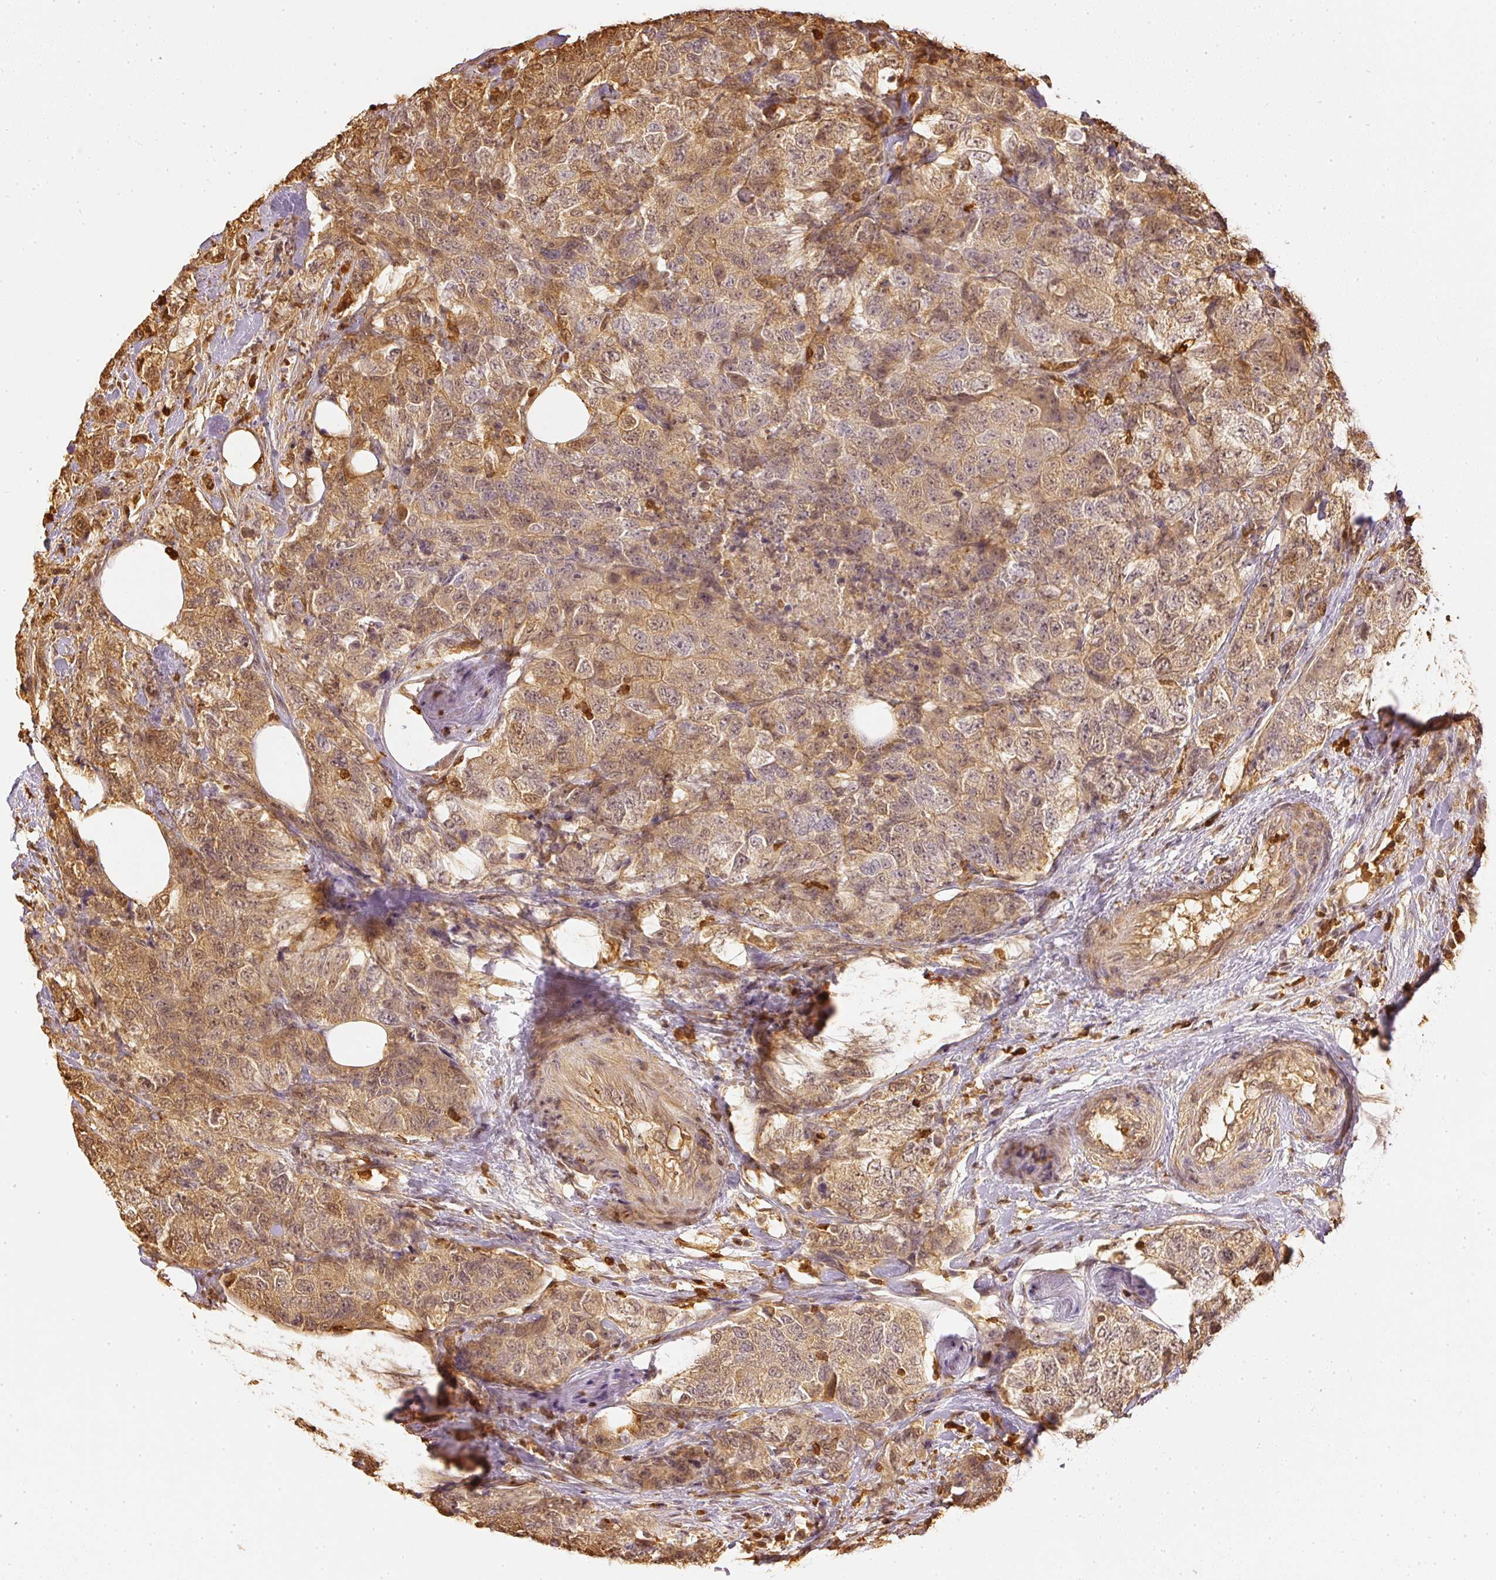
{"staining": {"intensity": "moderate", "quantity": "25%-75%", "location": "cytoplasmic/membranous,nuclear"}, "tissue": "urothelial cancer", "cell_type": "Tumor cells", "image_type": "cancer", "snomed": [{"axis": "morphology", "description": "Urothelial carcinoma, High grade"}, {"axis": "topography", "description": "Urinary bladder"}], "caption": "Approximately 25%-75% of tumor cells in human high-grade urothelial carcinoma display moderate cytoplasmic/membranous and nuclear protein expression as visualized by brown immunohistochemical staining.", "gene": "PFN1", "patient": {"sex": "female", "age": 78}}